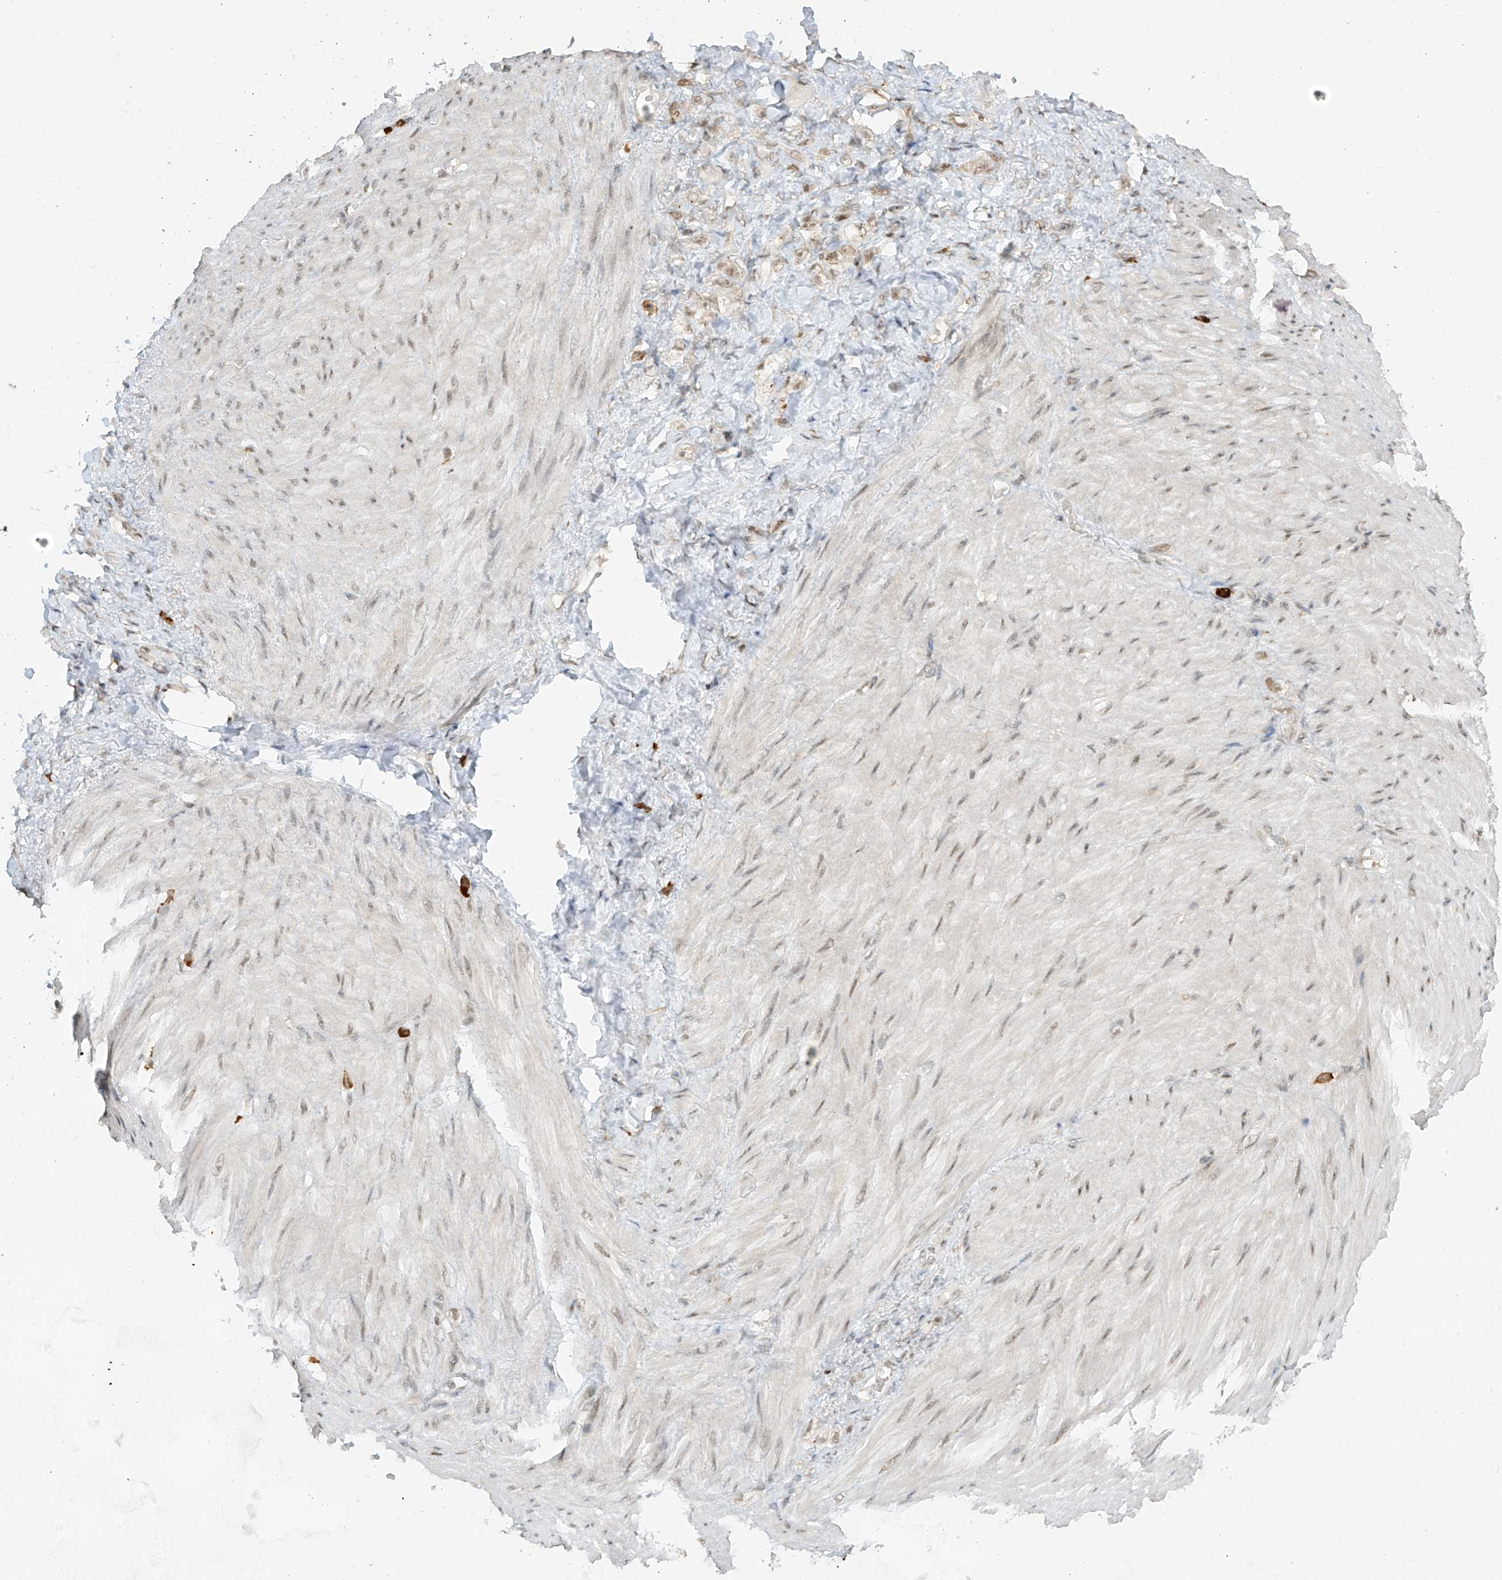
{"staining": {"intensity": "weak", "quantity": ">75%", "location": "nuclear"}, "tissue": "stomach cancer", "cell_type": "Tumor cells", "image_type": "cancer", "snomed": [{"axis": "morphology", "description": "Normal tissue, NOS"}, {"axis": "morphology", "description": "Adenocarcinoma, NOS"}, {"axis": "topography", "description": "Stomach"}], "caption": "Immunohistochemistry histopathology image of neoplastic tissue: human stomach adenocarcinoma stained using immunohistochemistry (IHC) exhibits low levels of weak protein expression localized specifically in the nuclear of tumor cells, appearing as a nuclear brown color.", "gene": "ZMYM2", "patient": {"sex": "male", "age": 82}}